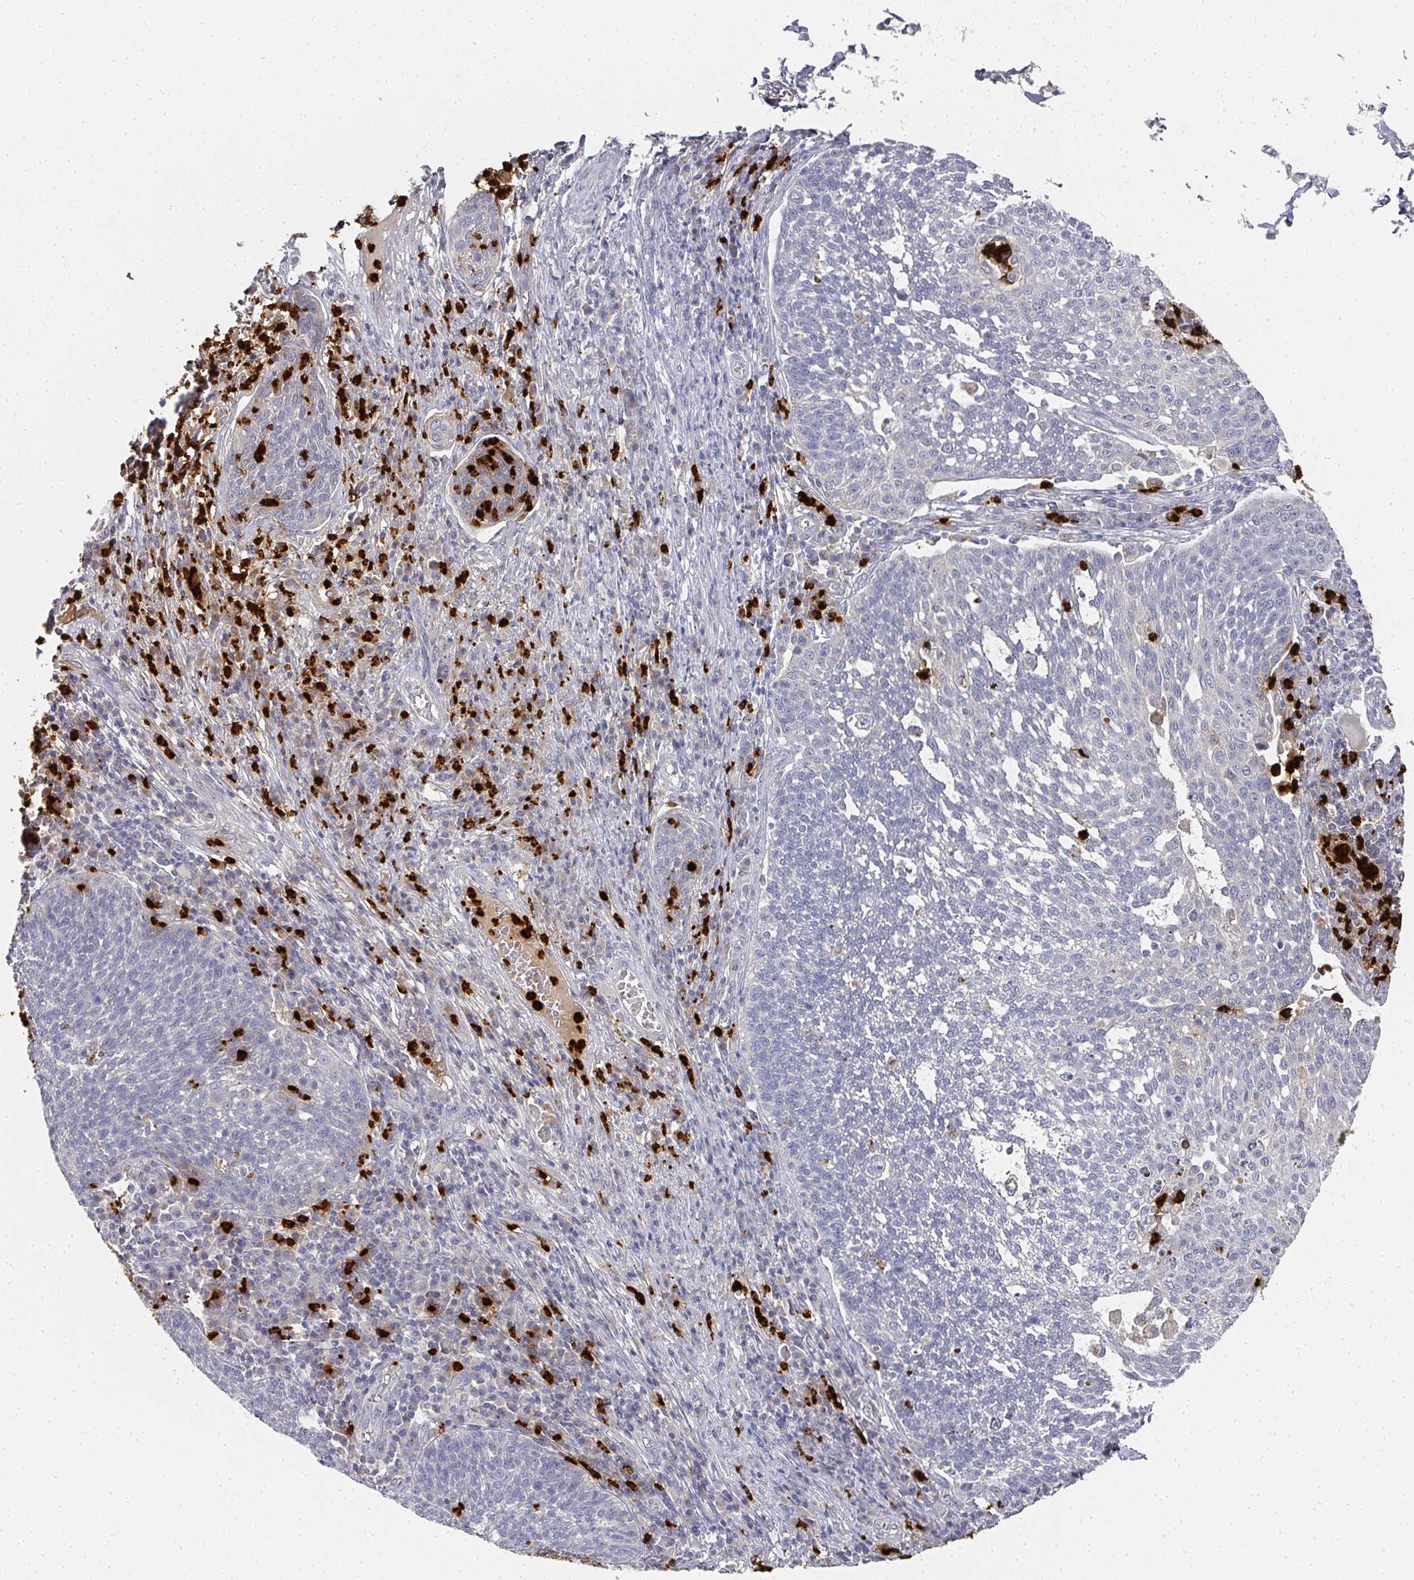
{"staining": {"intensity": "negative", "quantity": "none", "location": "none"}, "tissue": "cervical cancer", "cell_type": "Tumor cells", "image_type": "cancer", "snomed": [{"axis": "morphology", "description": "Squamous cell carcinoma, NOS"}, {"axis": "topography", "description": "Cervix"}], "caption": "DAB (3,3'-diaminobenzidine) immunohistochemical staining of human cervical cancer shows no significant staining in tumor cells.", "gene": "CAMP", "patient": {"sex": "female", "age": 34}}